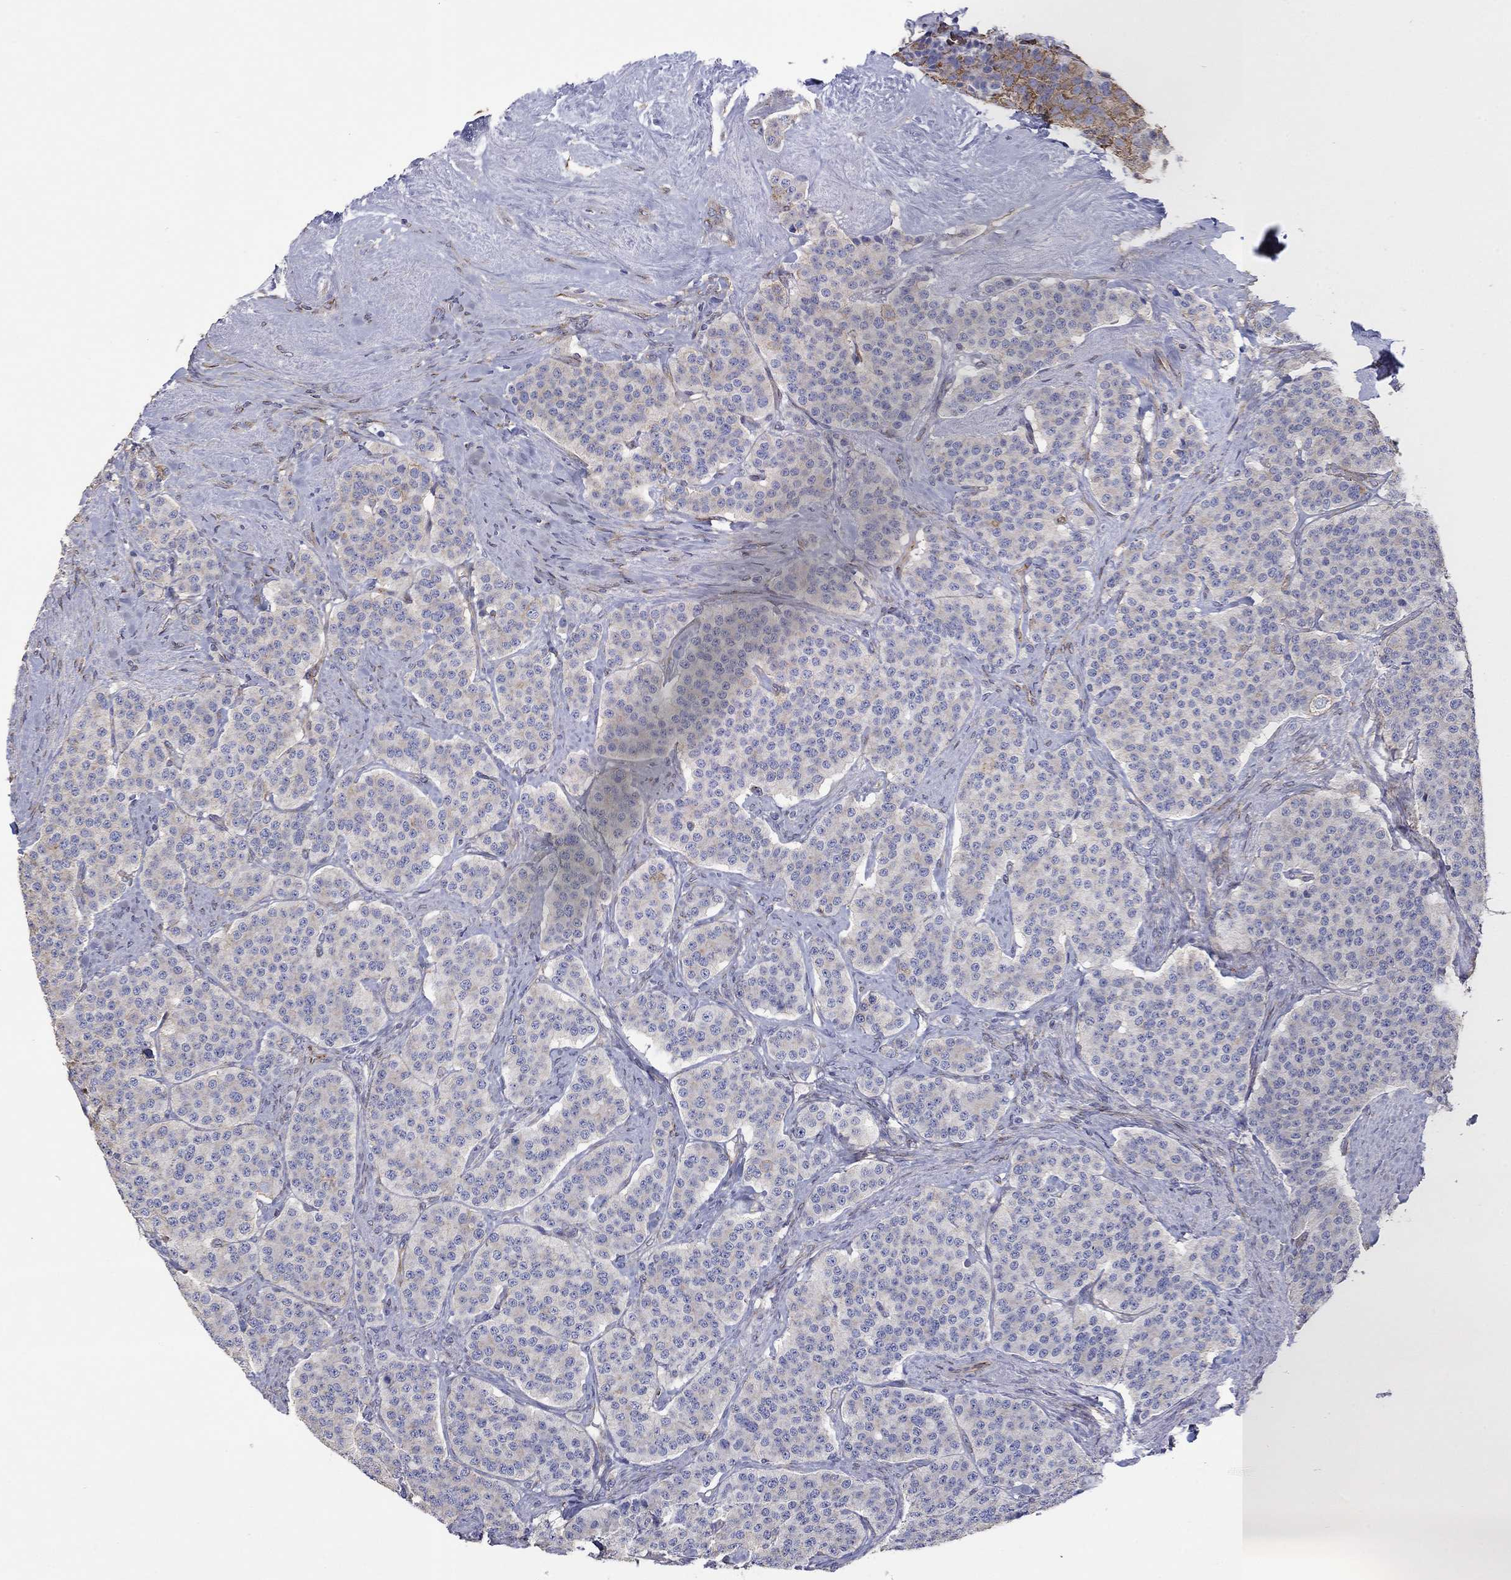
{"staining": {"intensity": "negative", "quantity": "none", "location": "none"}, "tissue": "carcinoid", "cell_type": "Tumor cells", "image_type": "cancer", "snomed": [{"axis": "morphology", "description": "Carcinoid, malignant, NOS"}, {"axis": "topography", "description": "Small intestine"}], "caption": "Immunohistochemistry (IHC) photomicrograph of human carcinoid stained for a protein (brown), which reveals no staining in tumor cells.", "gene": "TPRN", "patient": {"sex": "female", "age": 58}}